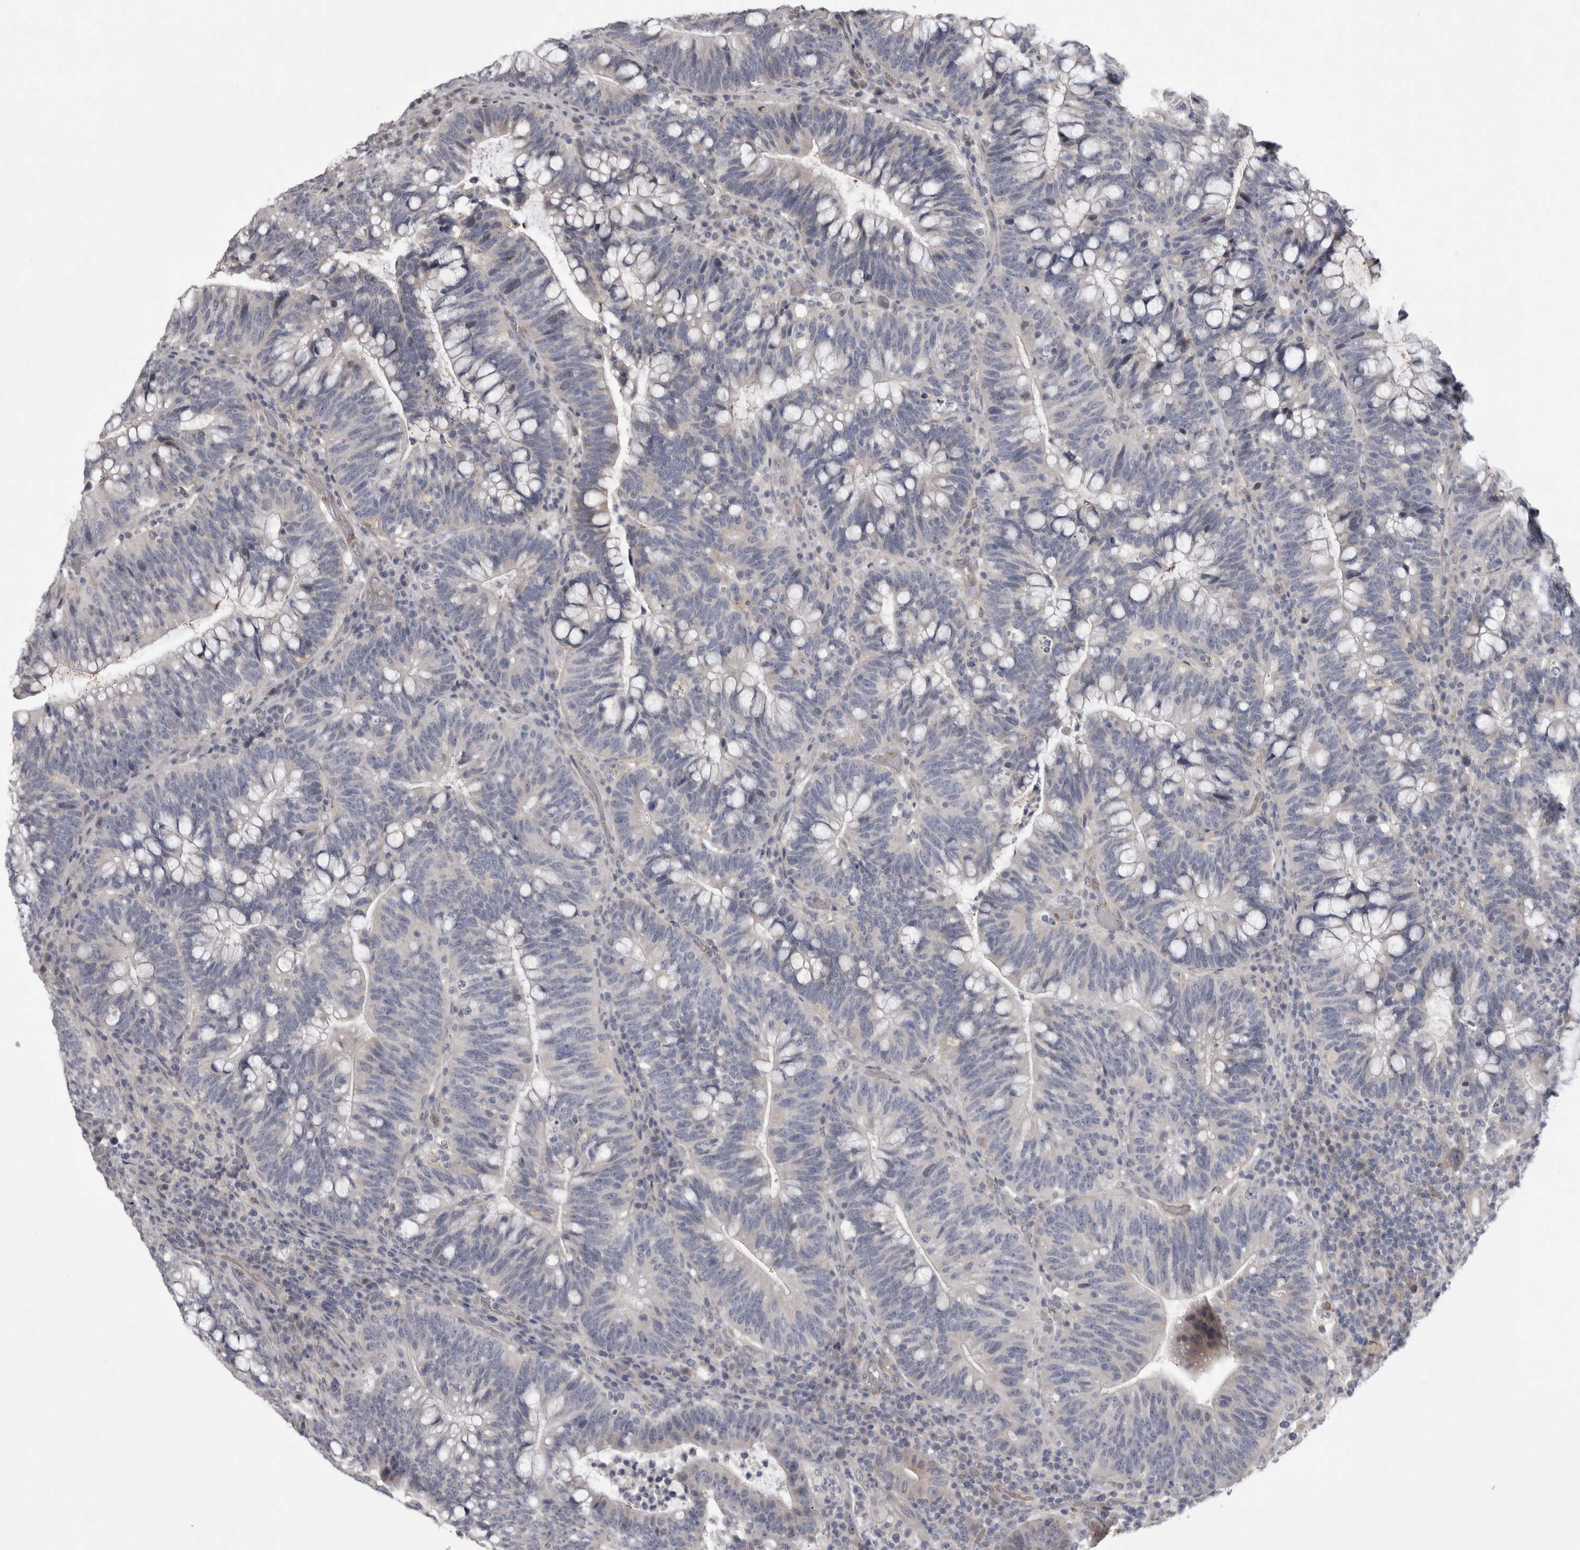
{"staining": {"intensity": "negative", "quantity": "none", "location": "none"}, "tissue": "colorectal cancer", "cell_type": "Tumor cells", "image_type": "cancer", "snomed": [{"axis": "morphology", "description": "Adenocarcinoma, NOS"}, {"axis": "topography", "description": "Colon"}], "caption": "Micrograph shows no protein staining in tumor cells of colorectal cancer tissue.", "gene": "IFI44", "patient": {"sex": "female", "age": 66}}